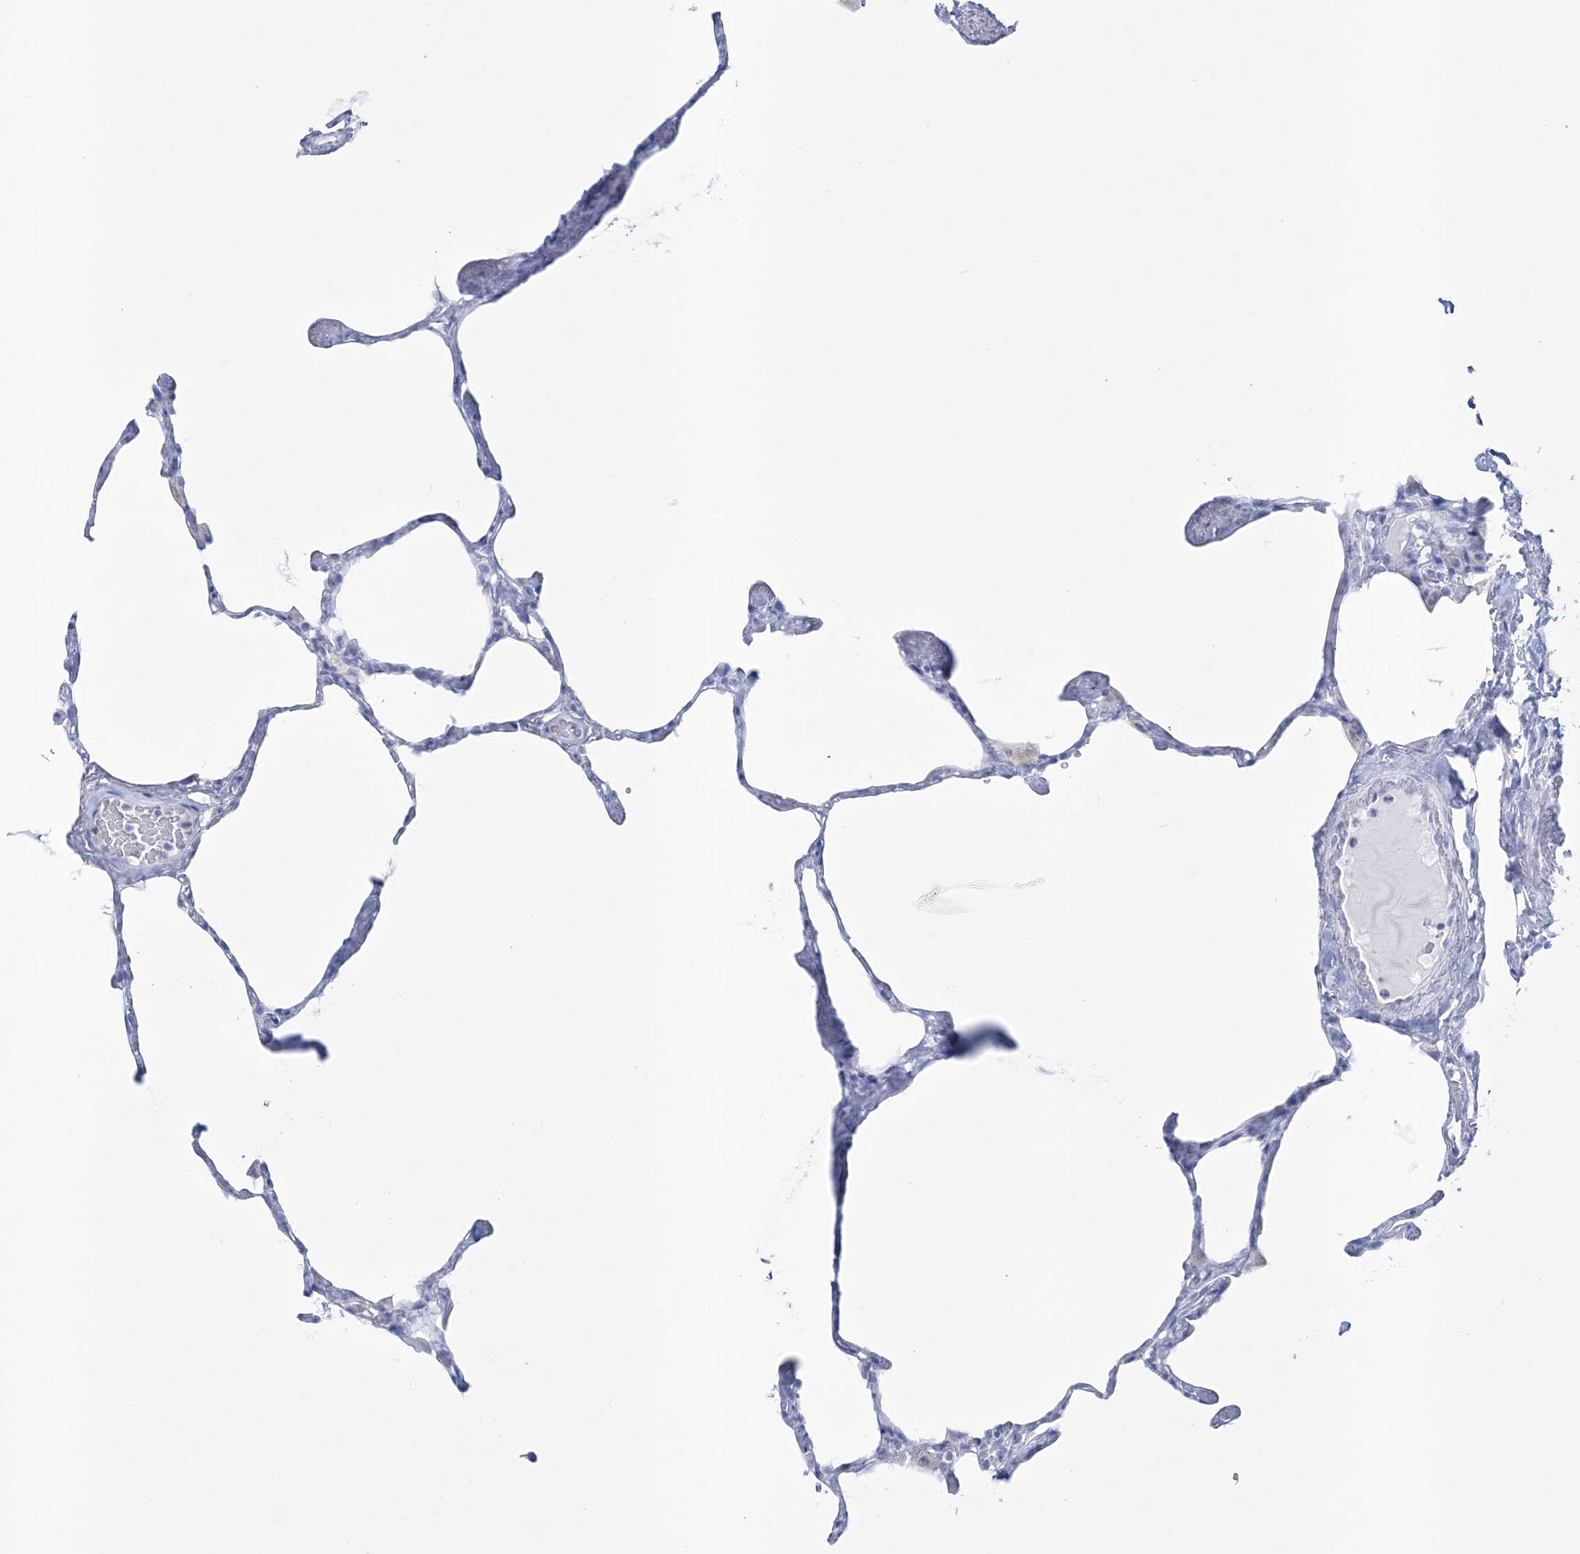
{"staining": {"intensity": "negative", "quantity": "none", "location": "none"}, "tissue": "lung", "cell_type": "Alveolar cells", "image_type": "normal", "snomed": [{"axis": "morphology", "description": "Normal tissue, NOS"}, {"axis": "topography", "description": "Lung"}], "caption": "Lung stained for a protein using IHC demonstrates no staining alveolar cells.", "gene": "RBP2", "patient": {"sex": "male", "age": 65}}